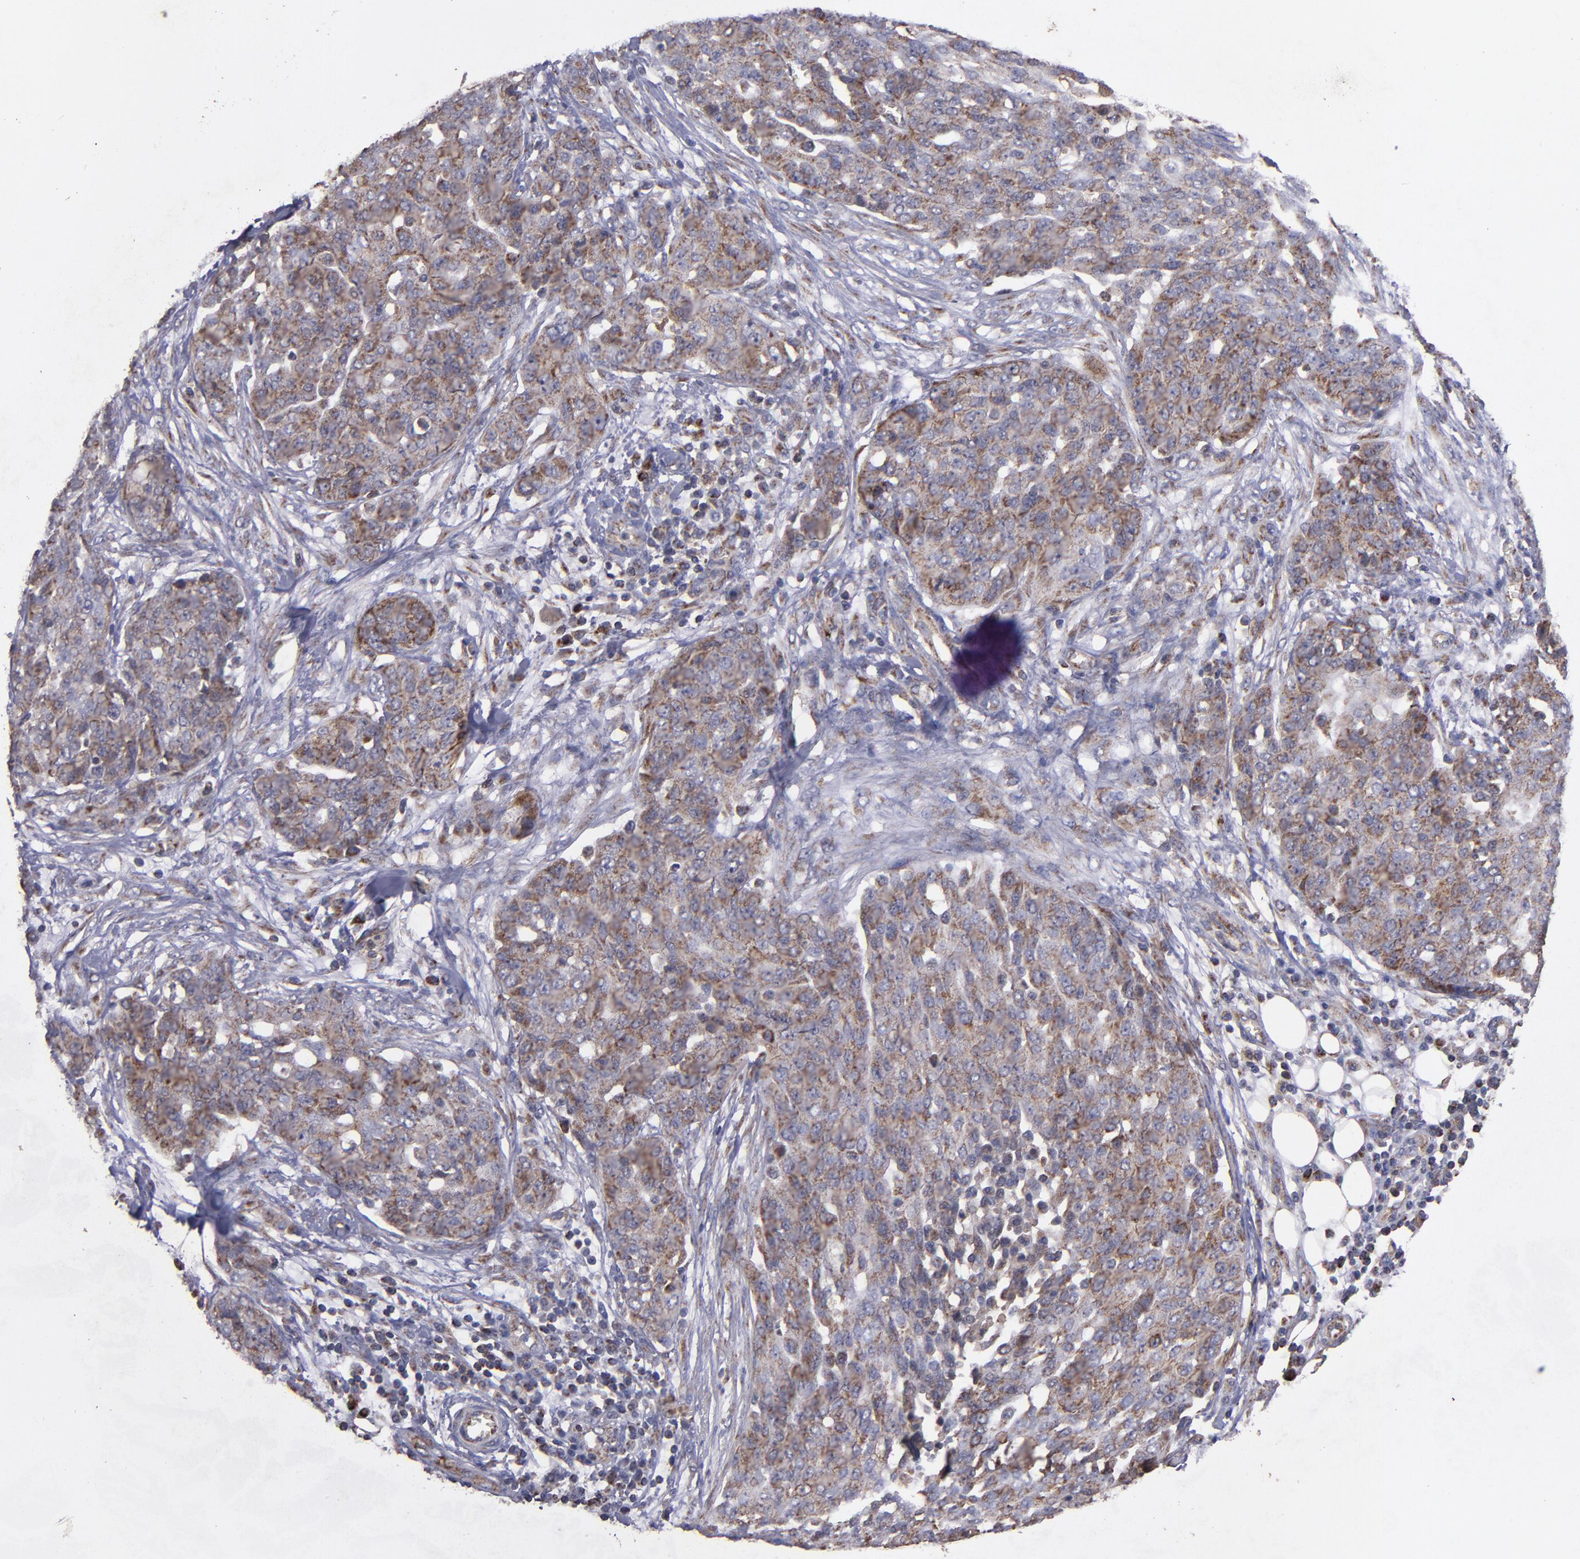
{"staining": {"intensity": "weak", "quantity": ">75%", "location": "cytoplasmic/membranous"}, "tissue": "ovarian cancer", "cell_type": "Tumor cells", "image_type": "cancer", "snomed": [{"axis": "morphology", "description": "Cystadenocarcinoma, serous, NOS"}, {"axis": "topography", "description": "Soft tissue"}, {"axis": "topography", "description": "Ovary"}], "caption": "This micrograph displays serous cystadenocarcinoma (ovarian) stained with IHC to label a protein in brown. The cytoplasmic/membranous of tumor cells show weak positivity for the protein. Nuclei are counter-stained blue.", "gene": "TIMM9", "patient": {"sex": "female", "age": 57}}